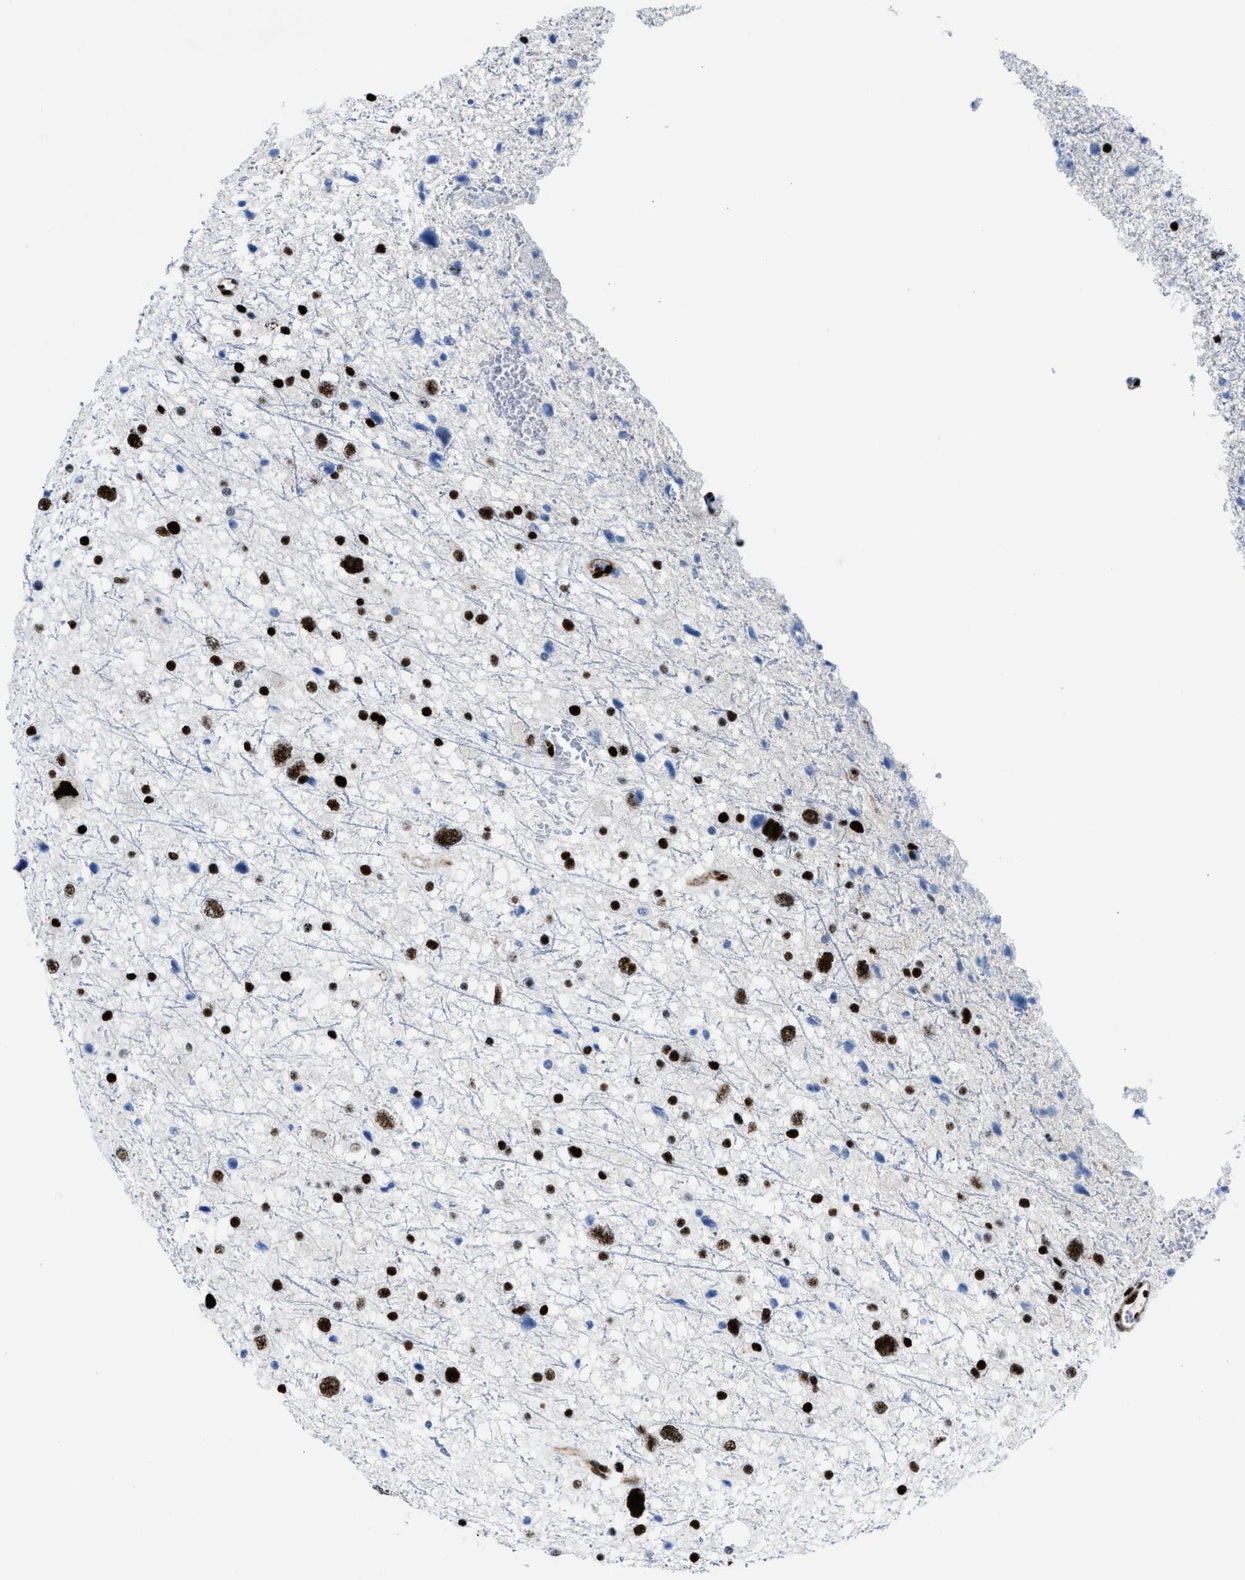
{"staining": {"intensity": "strong", "quantity": ">75%", "location": "nuclear"}, "tissue": "glioma", "cell_type": "Tumor cells", "image_type": "cancer", "snomed": [{"axis": "morphology", "description": "Glioma, malignant, Low grade"}, {"axis": "topography", "description": "Brain"}], "caption": "A high-resolution image shows IHC staining of malignant low-grade glioma, which demonstrates strong nuclear staining in about >75% of tumor cells. Using DAB (brown) and hematoxylin (blue) stains, captured at high magnification using brightfield microscopy.", "gene": "NONO", "patient": {"sex": "female", "age": 37}}